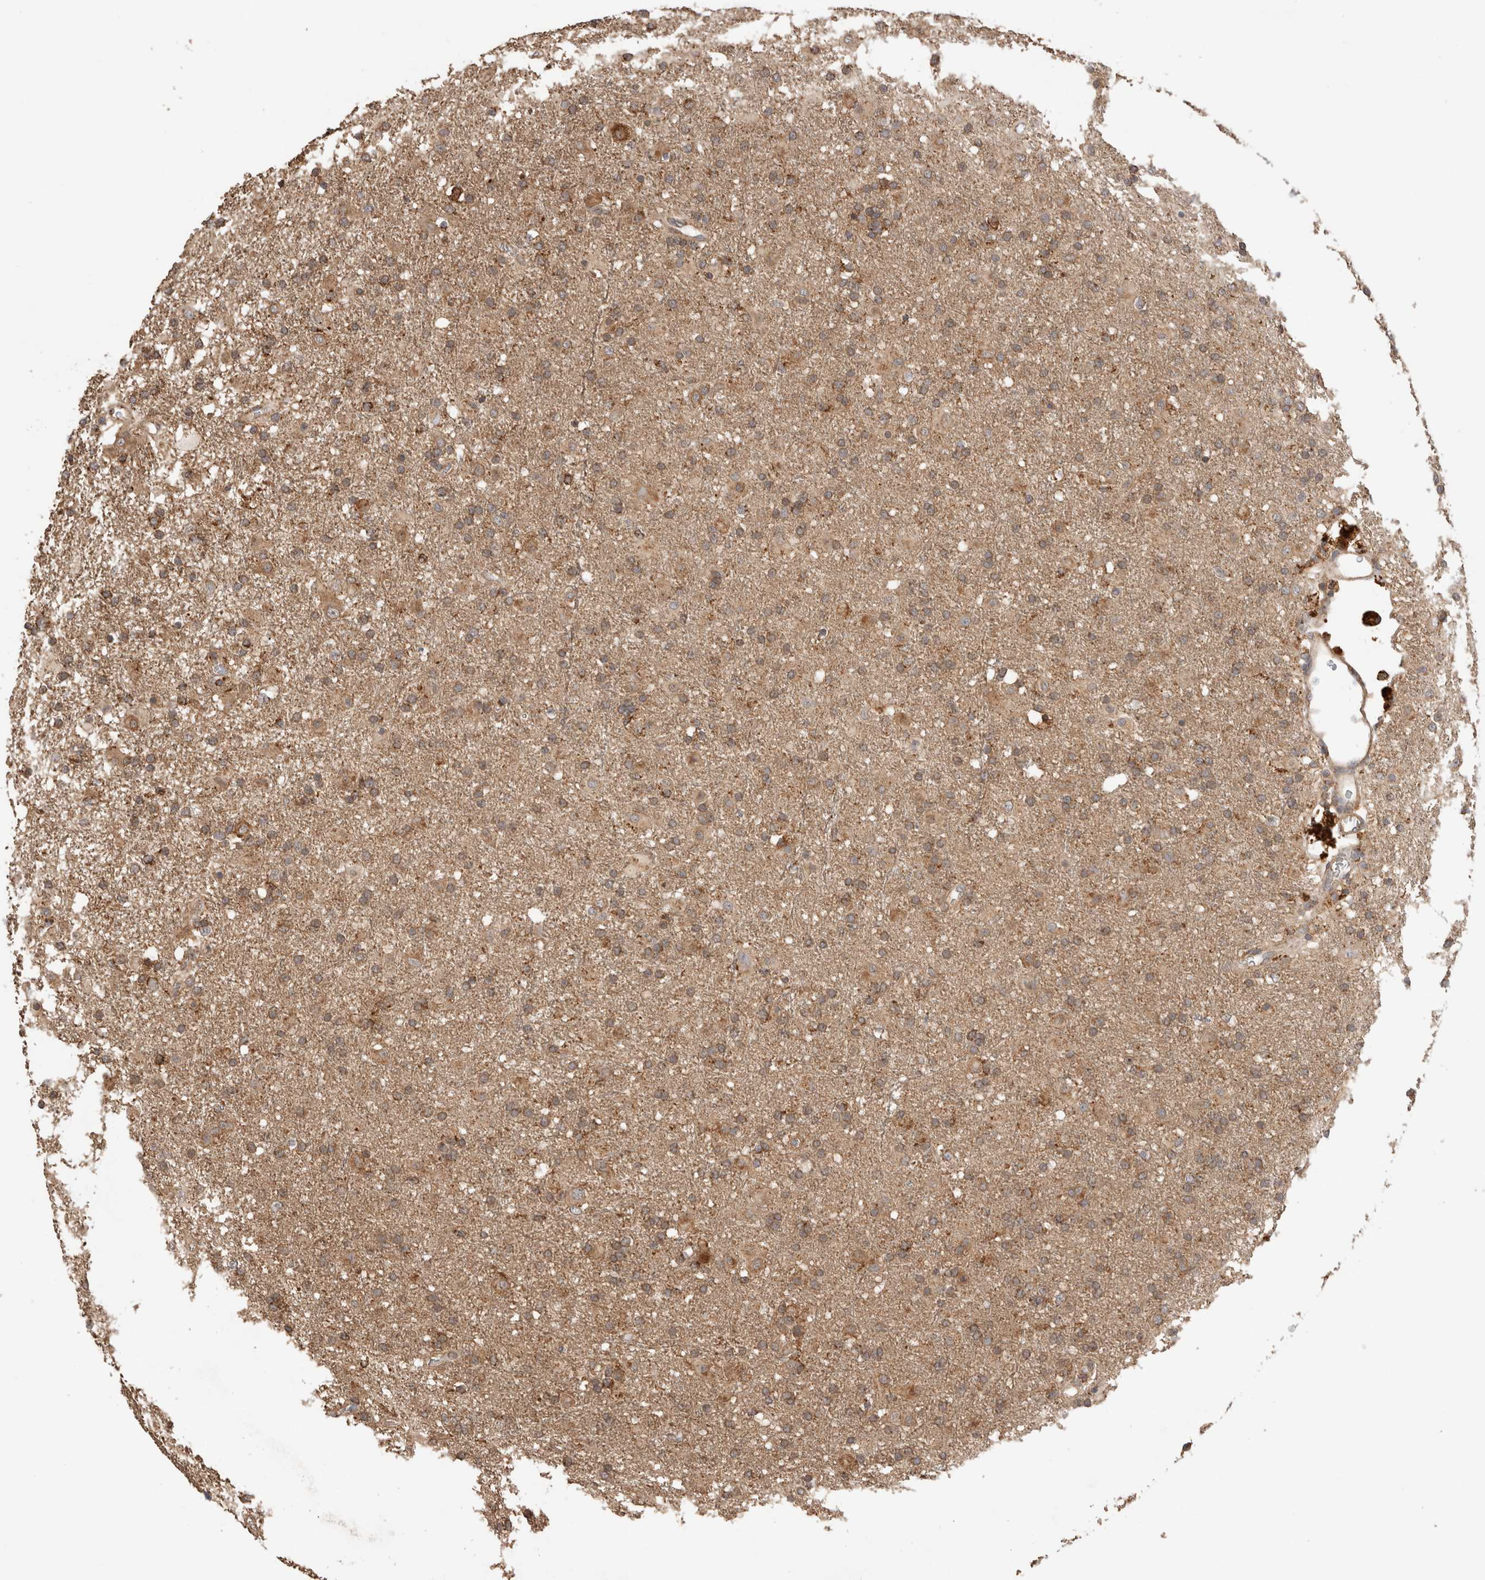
{"staining": {"intensity": "moderate", "quantity": ">75%", "location": "cytoplasmic/membranous"}, "tissue": "glioma", "cell_type": "Tumor cells", "image_type": "cancer", "snomed": [{"axis": "morphology", "description": "Glioma, malignant, Low grade"}, {"axis": "topography", "description": "Brain"}], "caption": "Malignant glioma (low-grade) was stained to show a protein in brown. There is medium levels of moderate cytoplasmic/membranous staining in approximately >75% of tumor cells.", "gene": "IMMP2L", "patient": {"sex": "male", "age": 65}}